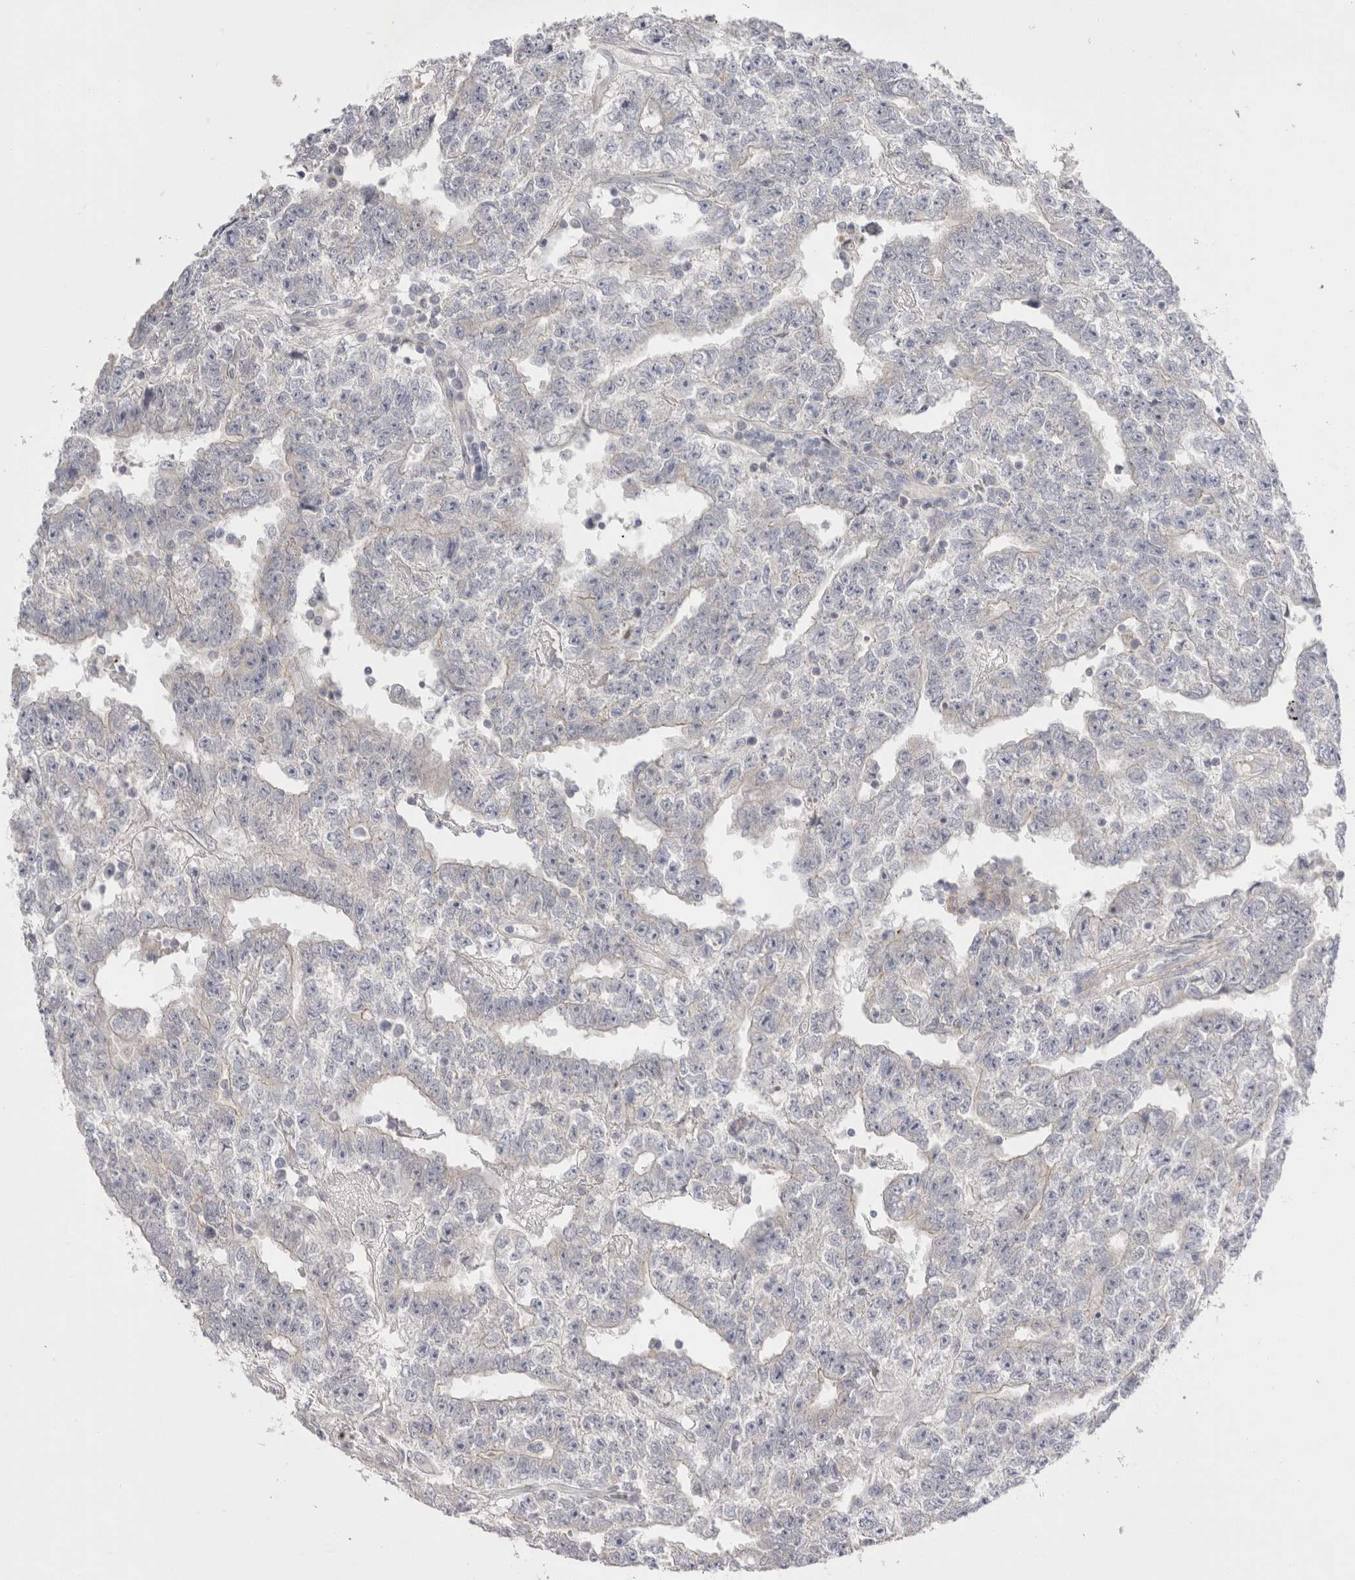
{"staining": {"intensity": "negative", "quantity": "none", "location": "none"}, "tissue": "testis cancer", "cell_type": "Tumor cells", "image_type": "cancer", "snomed": [{"axis": "morphology", "description": "Carcinoma, Embryonal, NOS"}, {"axis": "topography", "description": "Testis"}], "caption": "The histopathology image exhibits no staining of tumor cells in testis embryonal carcinoma.", "gene": "SPINK2", "patient": {"sex": "male", "age": 25}}